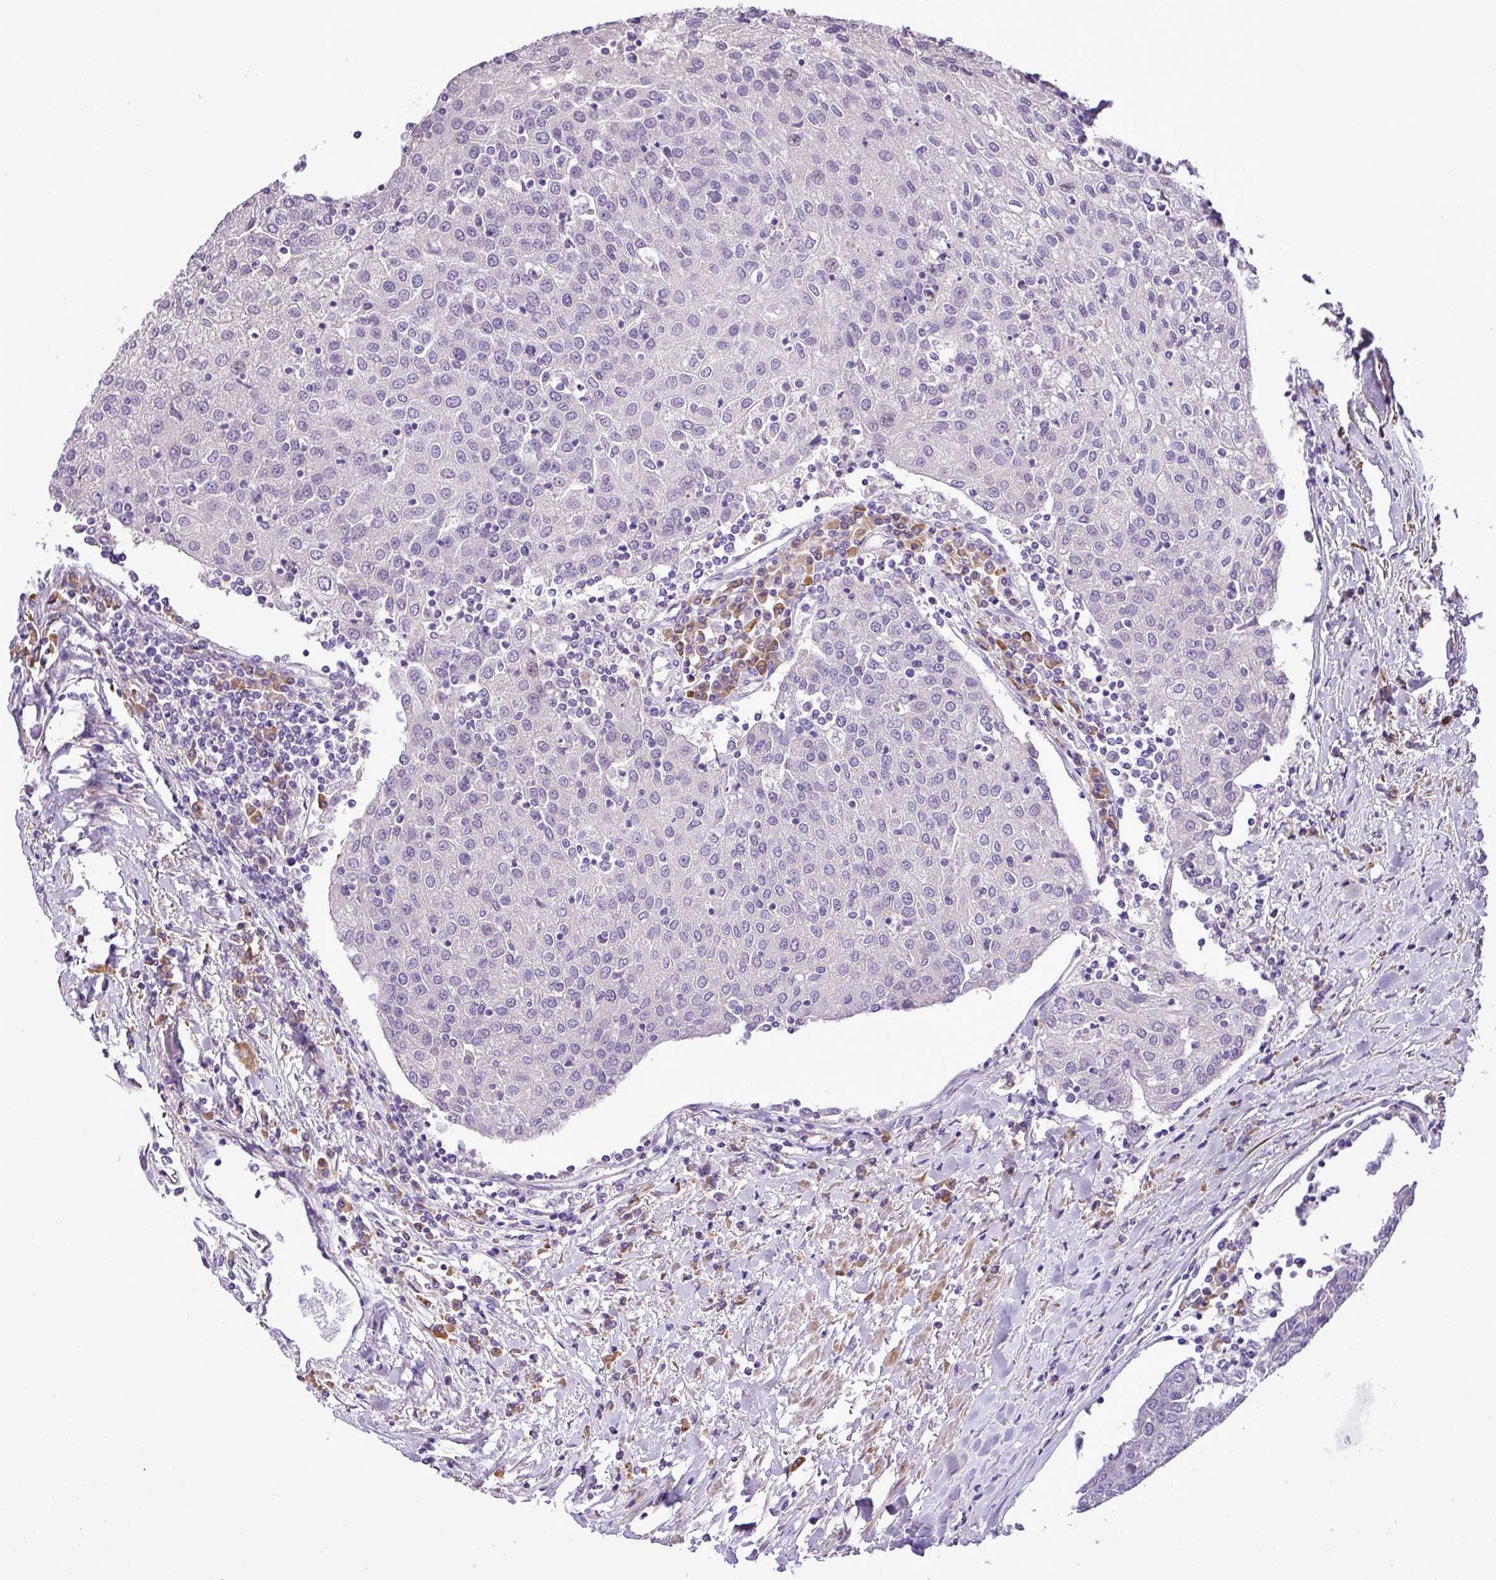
{"staining": {"intensity": "negative", "quantity": "none", "location": "none"}, "tissue": "urothelial cancer", "cell_type": "Tumor cells", "image_type": "cancer", "snomed": [{"axis": "morphology", "description": "Urothelial carcinoma, High grade"}, {"axis": "topography", "description": "Urinary bladder"}], "caption": "IHC of high-grade urothelial carcinoma exhibits no expression in tumor cells.", "gene": "MOCS3", "patient": {"sex": "female", "age": 85}}